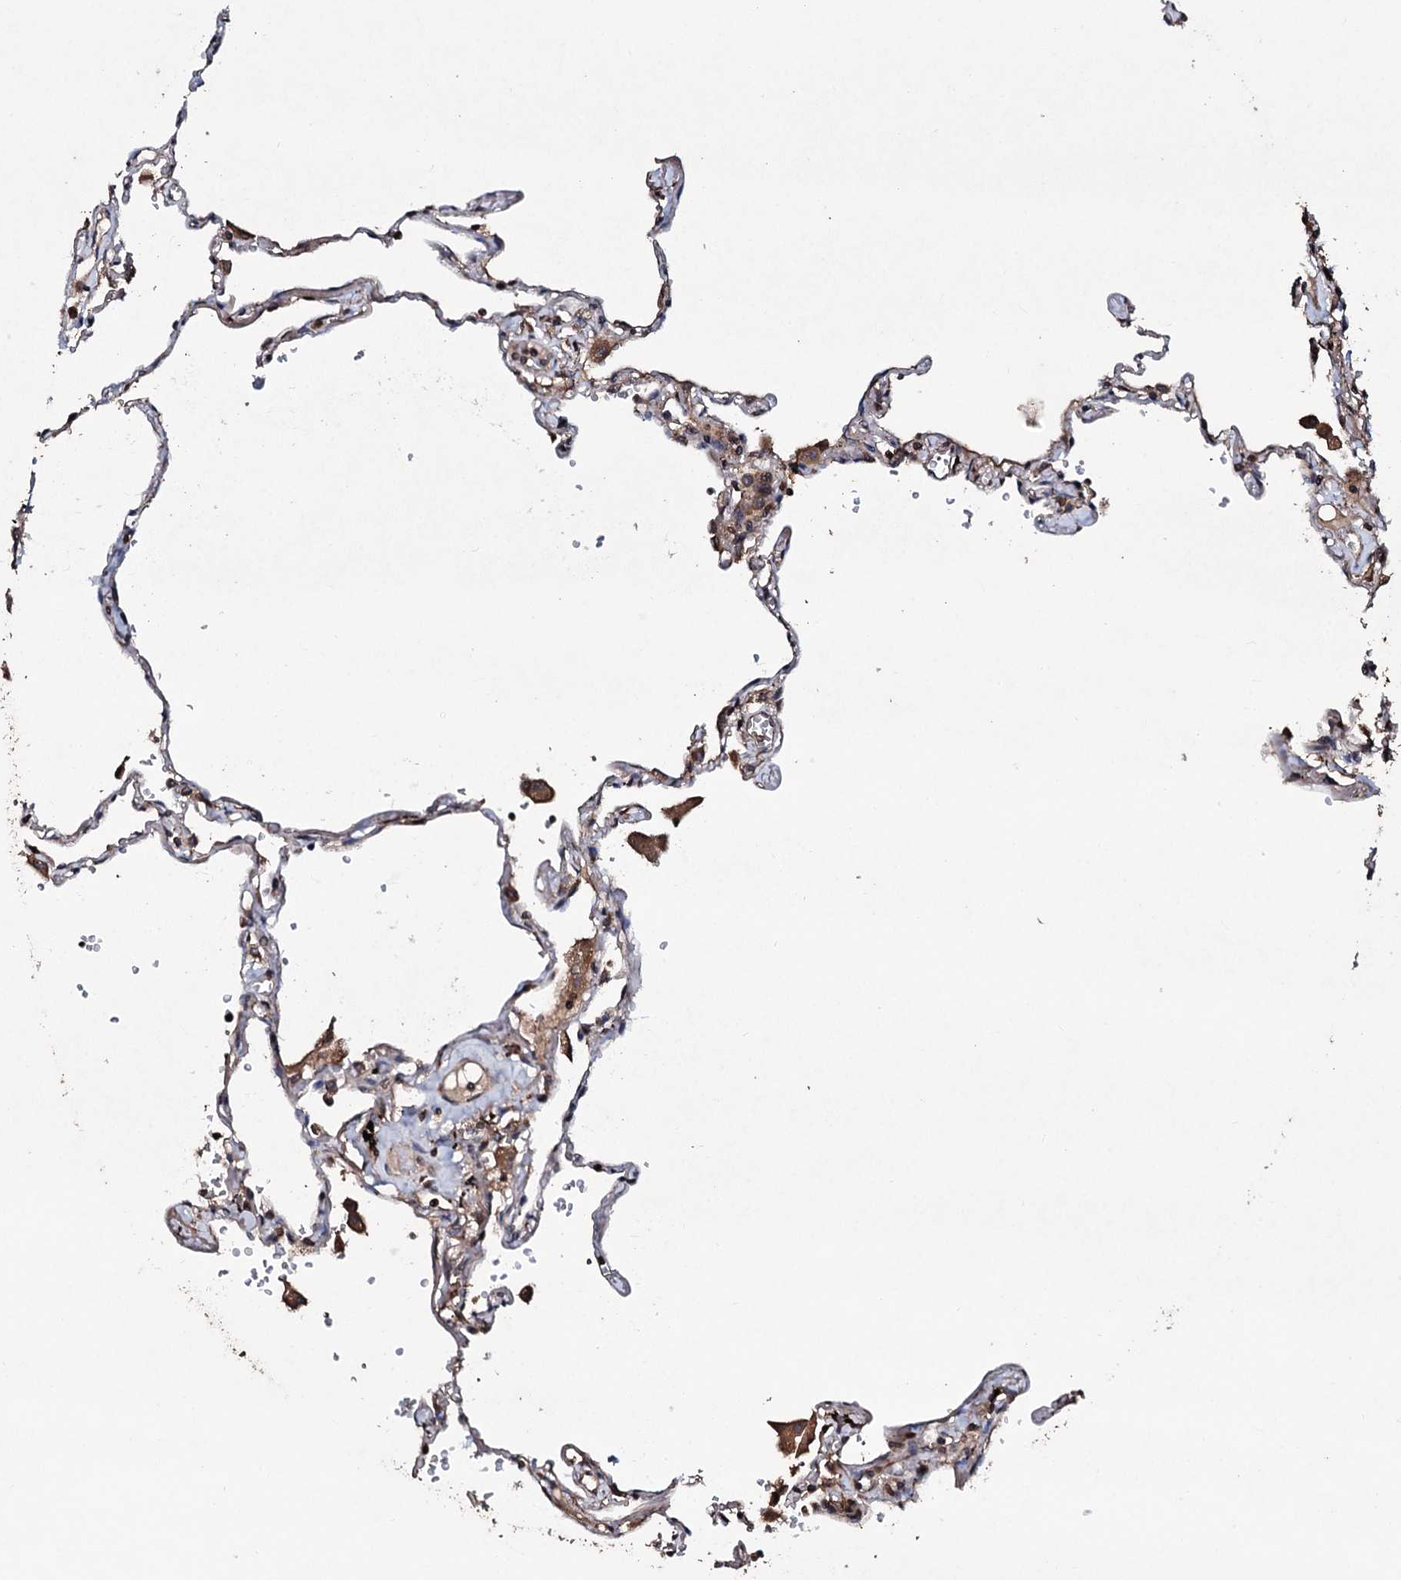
{"staining": {"intensity": "moderate", "quantity": "<25%", "location": "cytoplasmic/membranous"}, "tissue": "lung", "cell_type": "Alveolar cells", "image_type": "normal", "snomed": [{"axis": "morphology", "description": "Normal tissue, NOS"}, {"axis": "topography", "description": "Lung"}], "caption": "Immunohistochemical staining of normal lung displays moderate cytoplasmic/membranous protein staining in approximately <25% of alveolar cells.", "gene": "SDHAF2", "patient": {"sex": "female", "age": 67}}